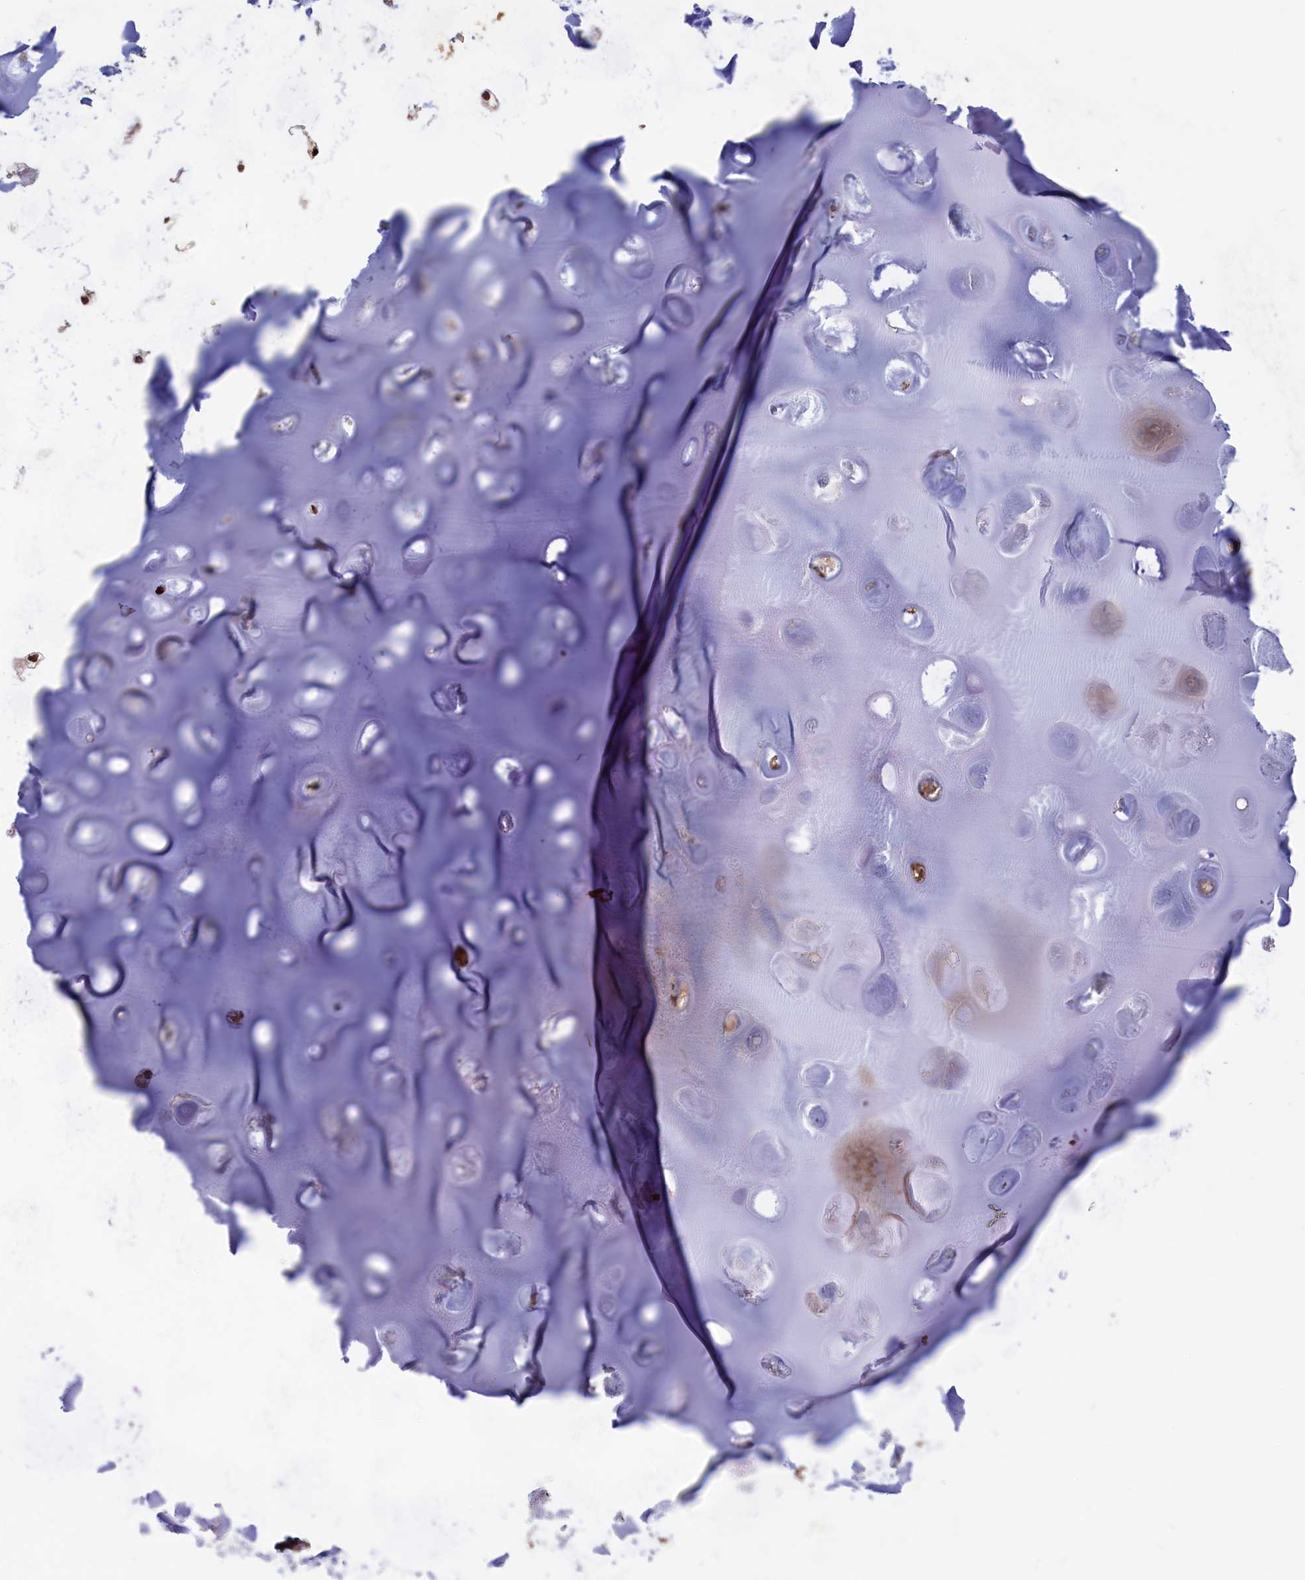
{"staining": {"intensity": "moderate", "quantity": "<25%", "location": "cytoplasmic/membranous,nuclear"}, "tissue": "soft tissue", "cell_type": "Chondrocytes", "image_type": "normal", "snomed": [{"axis": "morphology", "description": "Normal tissue, NOS"}, {"axis": "topography", "description": "Lymph node"}, {"axis": "topography", "description": "Cartilage tissue"}, {"axis": "topography", "description": "Bronchus"}], "caption": "The image reveals immunohistochemical staining of normal soft tissue. There is moderate cytoplasmic/membranous,nuclear expression is appreciated in about <25% of chondrocytes.", "gene": "CACTIN", "patient": {"sex": "male", "age": 63}}